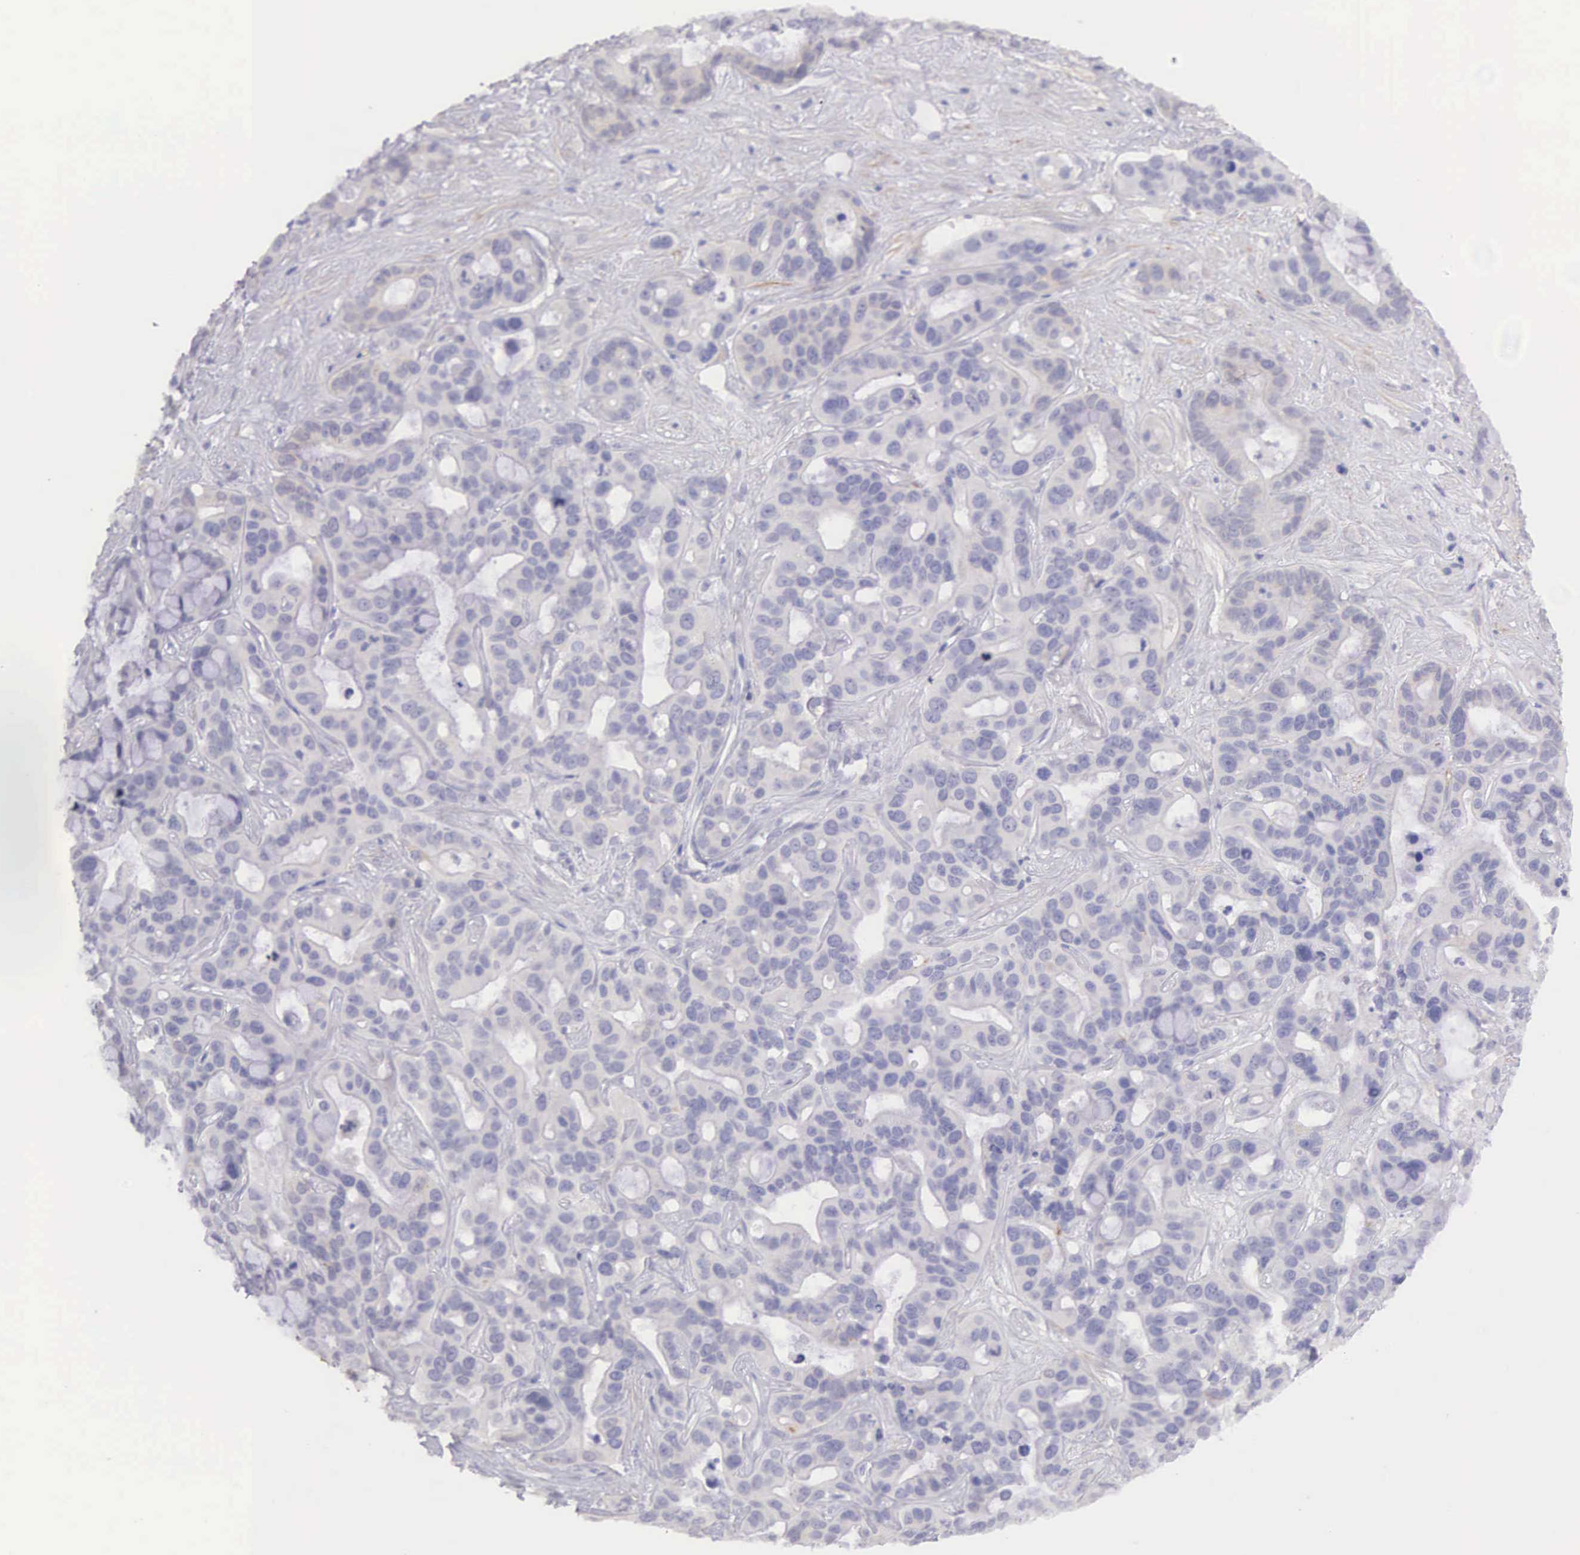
{"staining": {"intensity": "weak", "quantity": "<25%", "location": "cytoplasmic/membranous"}, "tissue": "liver cancer", "cell_type": "Tumor cells", "image_type": "cancer", "snomed": [{"axis": "morphology", "description": "Cholangiocarcinoma"}, {"axis": "topography", "description": "Liver"}], "caption": "There is no significant staining in tumor cells of liver cholangiocarcinoma.", "gene": "ARFGAP3", "patient": {"sex": "female", "age": 65}}